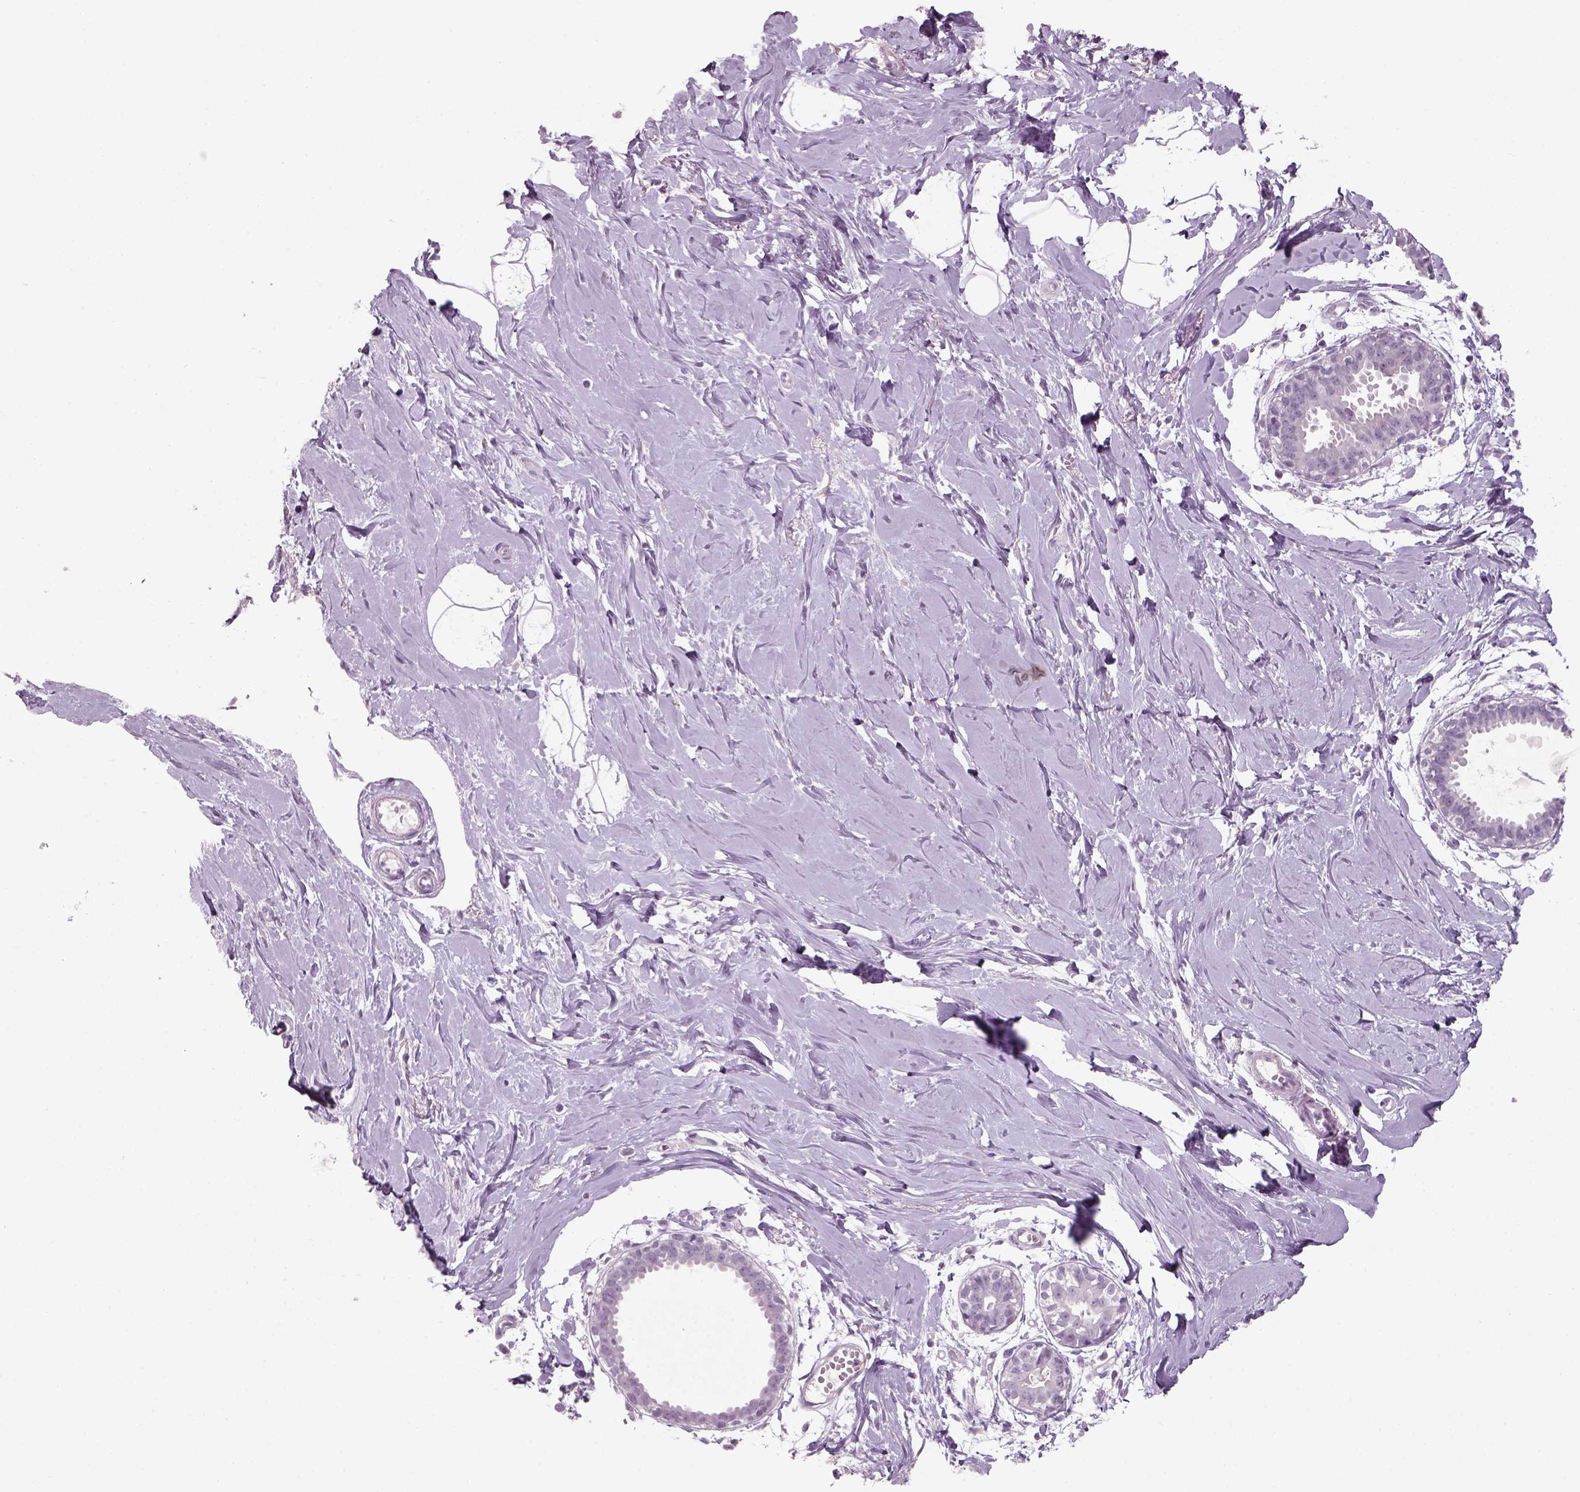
{"staining": {"intensity": "negative", "quantity": "none", "location": "none"}, "tissue": "breast", "cell_type": "Adipocytes", "image_type": "normal", "snomed": [{"axis": "morphology", "description": "Normal tissue, NOS"}, {"axis": "topography", "description": "Breast"}], "caption": "Adipocytes show no significant positivity in benign breast. (DAB (3,3'-diaminobenzidine) immunohistochemistry (IHC) visualized using brightfield microscopy, high magnification).", "gene": "SLC6A2", "patient": {"sex": "female", "age": 49}}